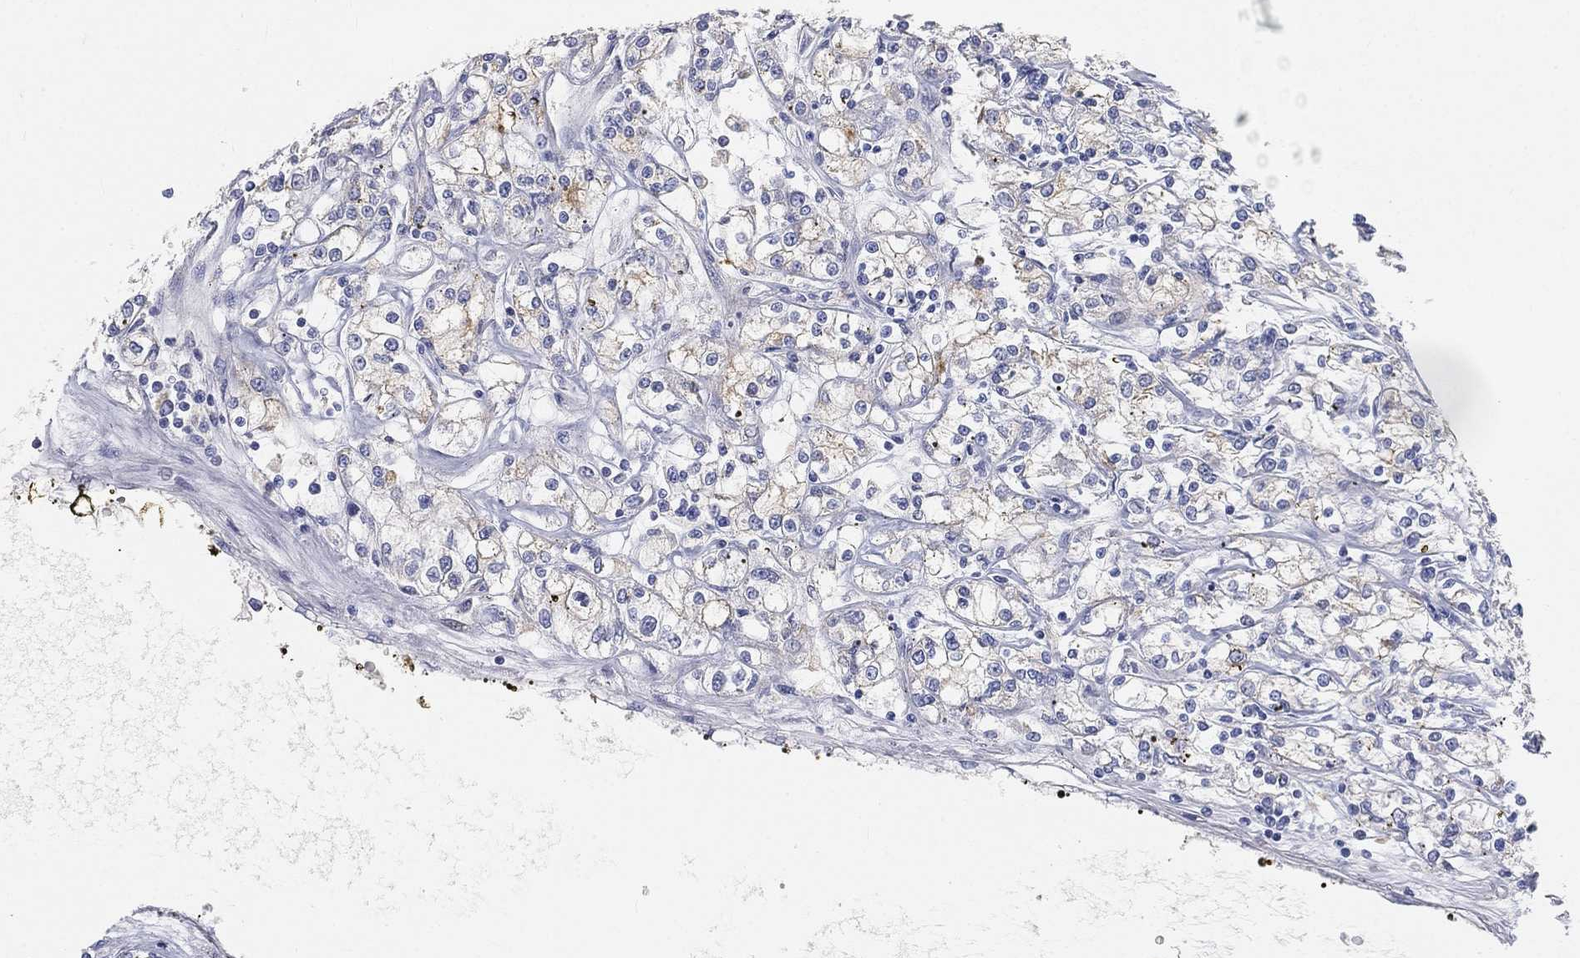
{"staining": {"intensity": "moderate", "quantity": "<25%", "location": "cytoplasmic/membranous"}, "tissue": "renal cancer", "cell_type": "Tumor cells", "image_type": "cancer", "snomed": [{"axis": "morphology", "description": "Adenocarcinoma, NOS"}, {"axis": "topography", "description": "Kidney"}], "caption": "There is low levels of moderate cytoplasmic/membranous staining in tumor cells of renal cancer (adenocarcinoma), as demonstrated by immunohistochemical staining (brown color).", "gene": "TMEM25", "patient": {"sex": "female", "age": 59}}